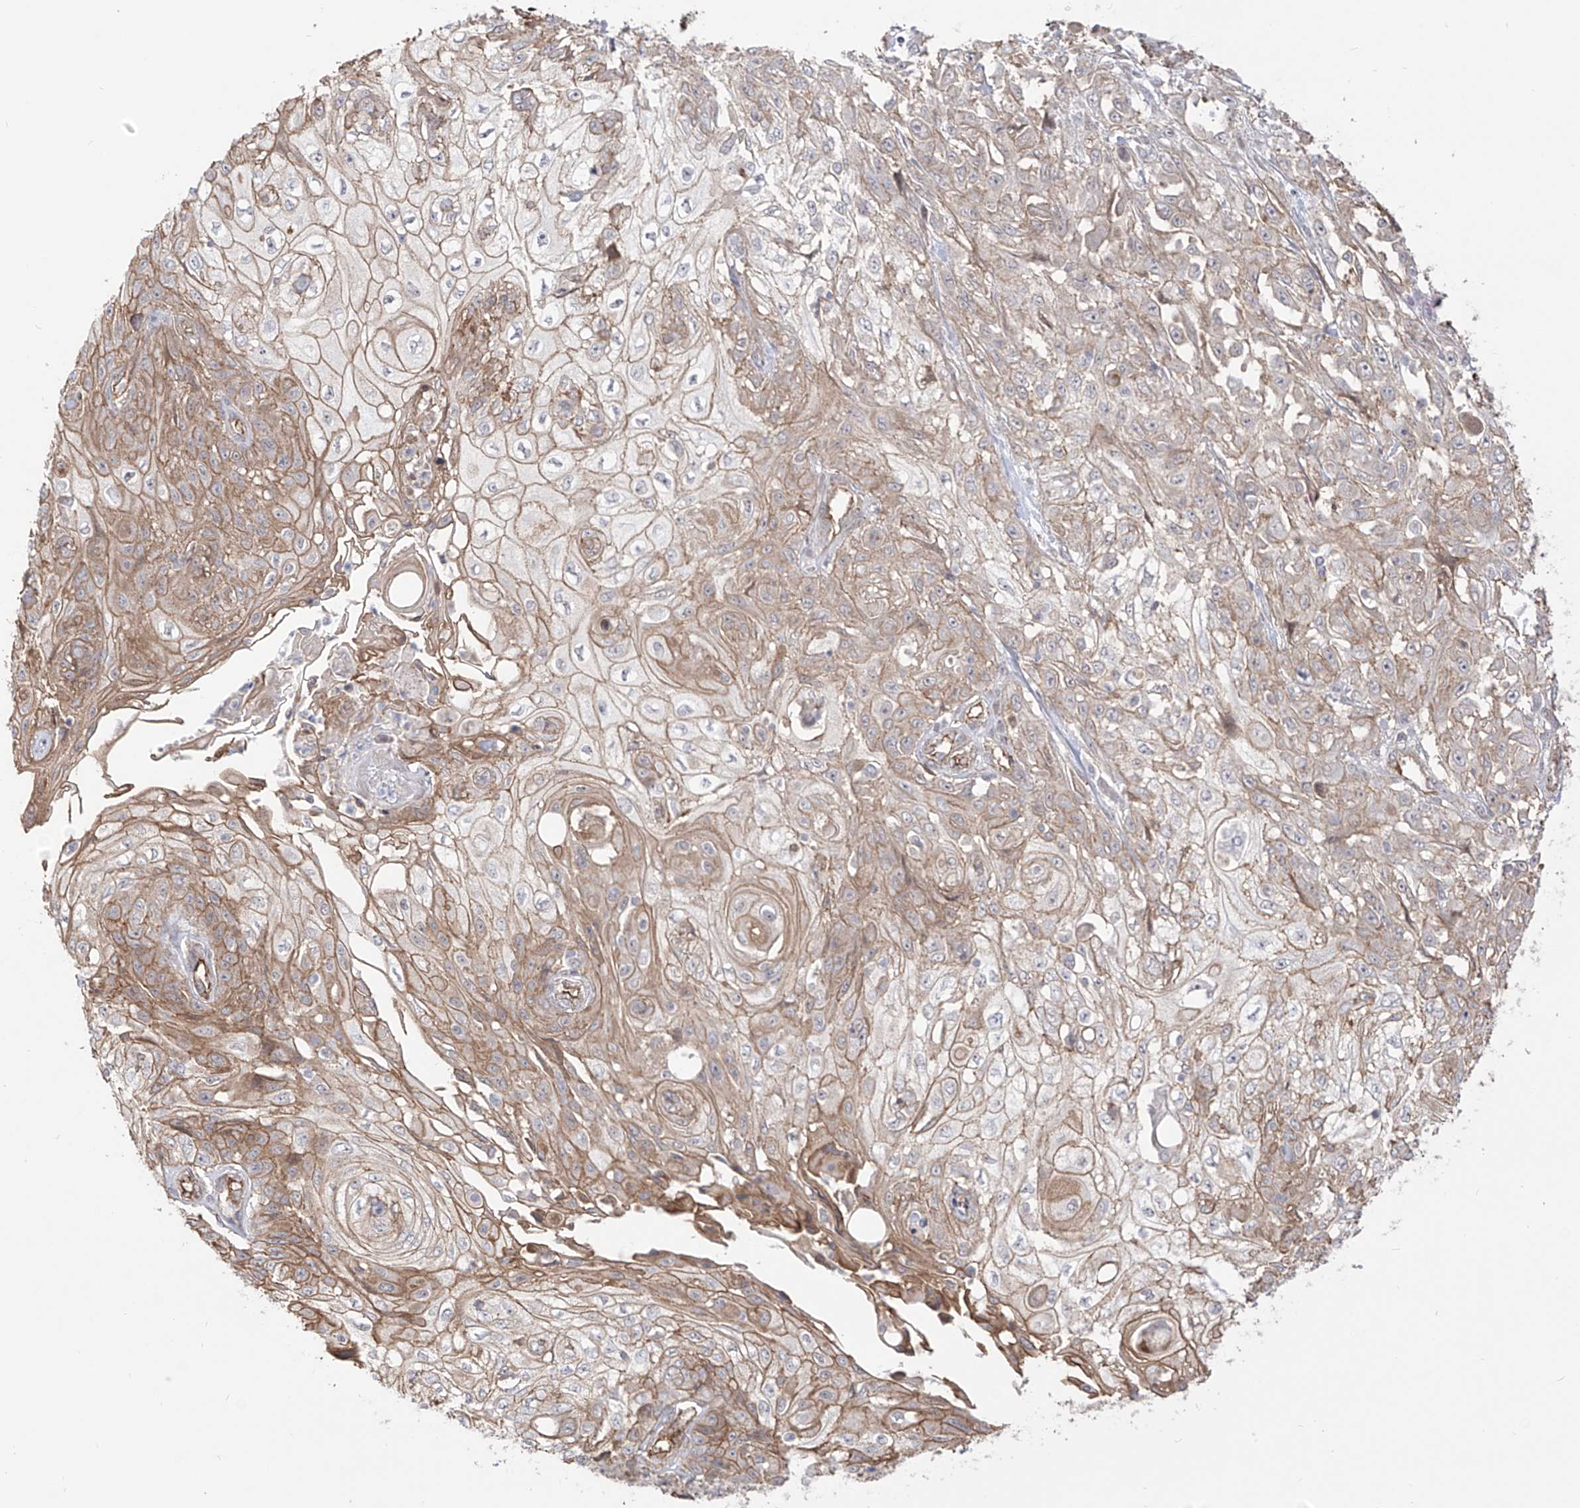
{"staining": {"intensity": "moderate", "quantity": ">75%", "location": "cytoplasmic/membranous"}, "tissue": "skin cancer", "cell_type": "Tumor cells", "image_type": "cancer", "snomed": [{"axis": "morphology", "description": "Squamous cell carcinoma, NOS"}, {"axis": "morphology", "description": "Squamous cell carcinoma, metastatic, NOS"}, {"axis": "topography", "description": "Skin"}, {"axis": "topography", "description": "Lymph node"}], "caption": "Immunohistochemistry (IHC) photomicrograph of human metastatic squamous cell carcinoma (skin) stained for a protein (brown), which reveals medium levels of moderate cytoplasmic/membranous expression in about >75% of tumor cells.", "gene": "ZNF180", "patient": {"sex": "male", "age": 75}}